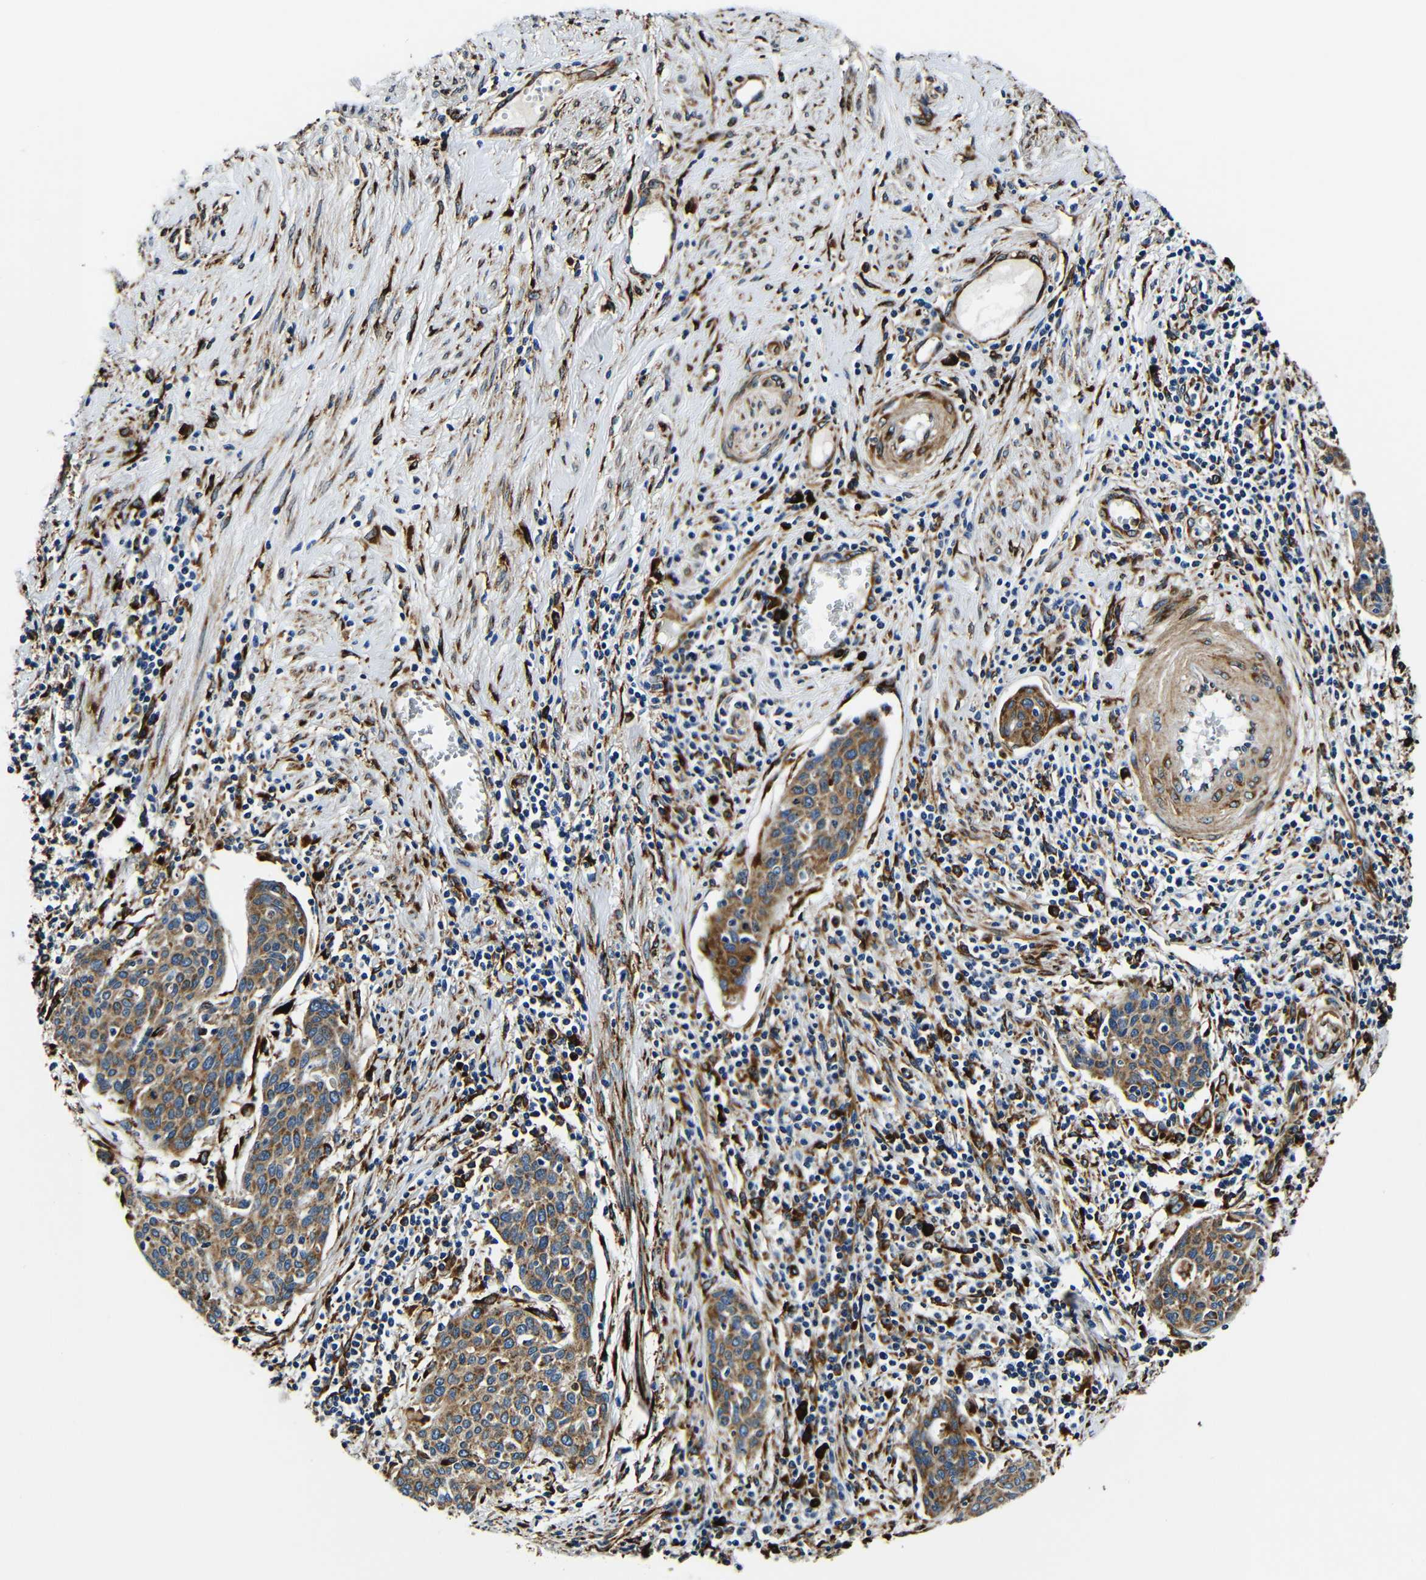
{"staining": {"intensity": "moderate", "quantity": ">75%", "location": "cytoplasmic/membranous"}, "tissue": "cervical cancer", "cell_type": "Tumor cells", "image_type": "cancer", "snomed": [{"axis": "morphology", "description": "Squamous cell carcinoma, NOS"}, {"axis": "topography", "description": "Cervix"}], "caption": "Human squamous cell carcinoma (cervical) stained for a protein (brown) shows moderate cytoplasmic/membranous positive positivity in approximately >75% of tumor cells.", "gene": "RRBP1", "patient": {"sex": "female", "age": 38}}